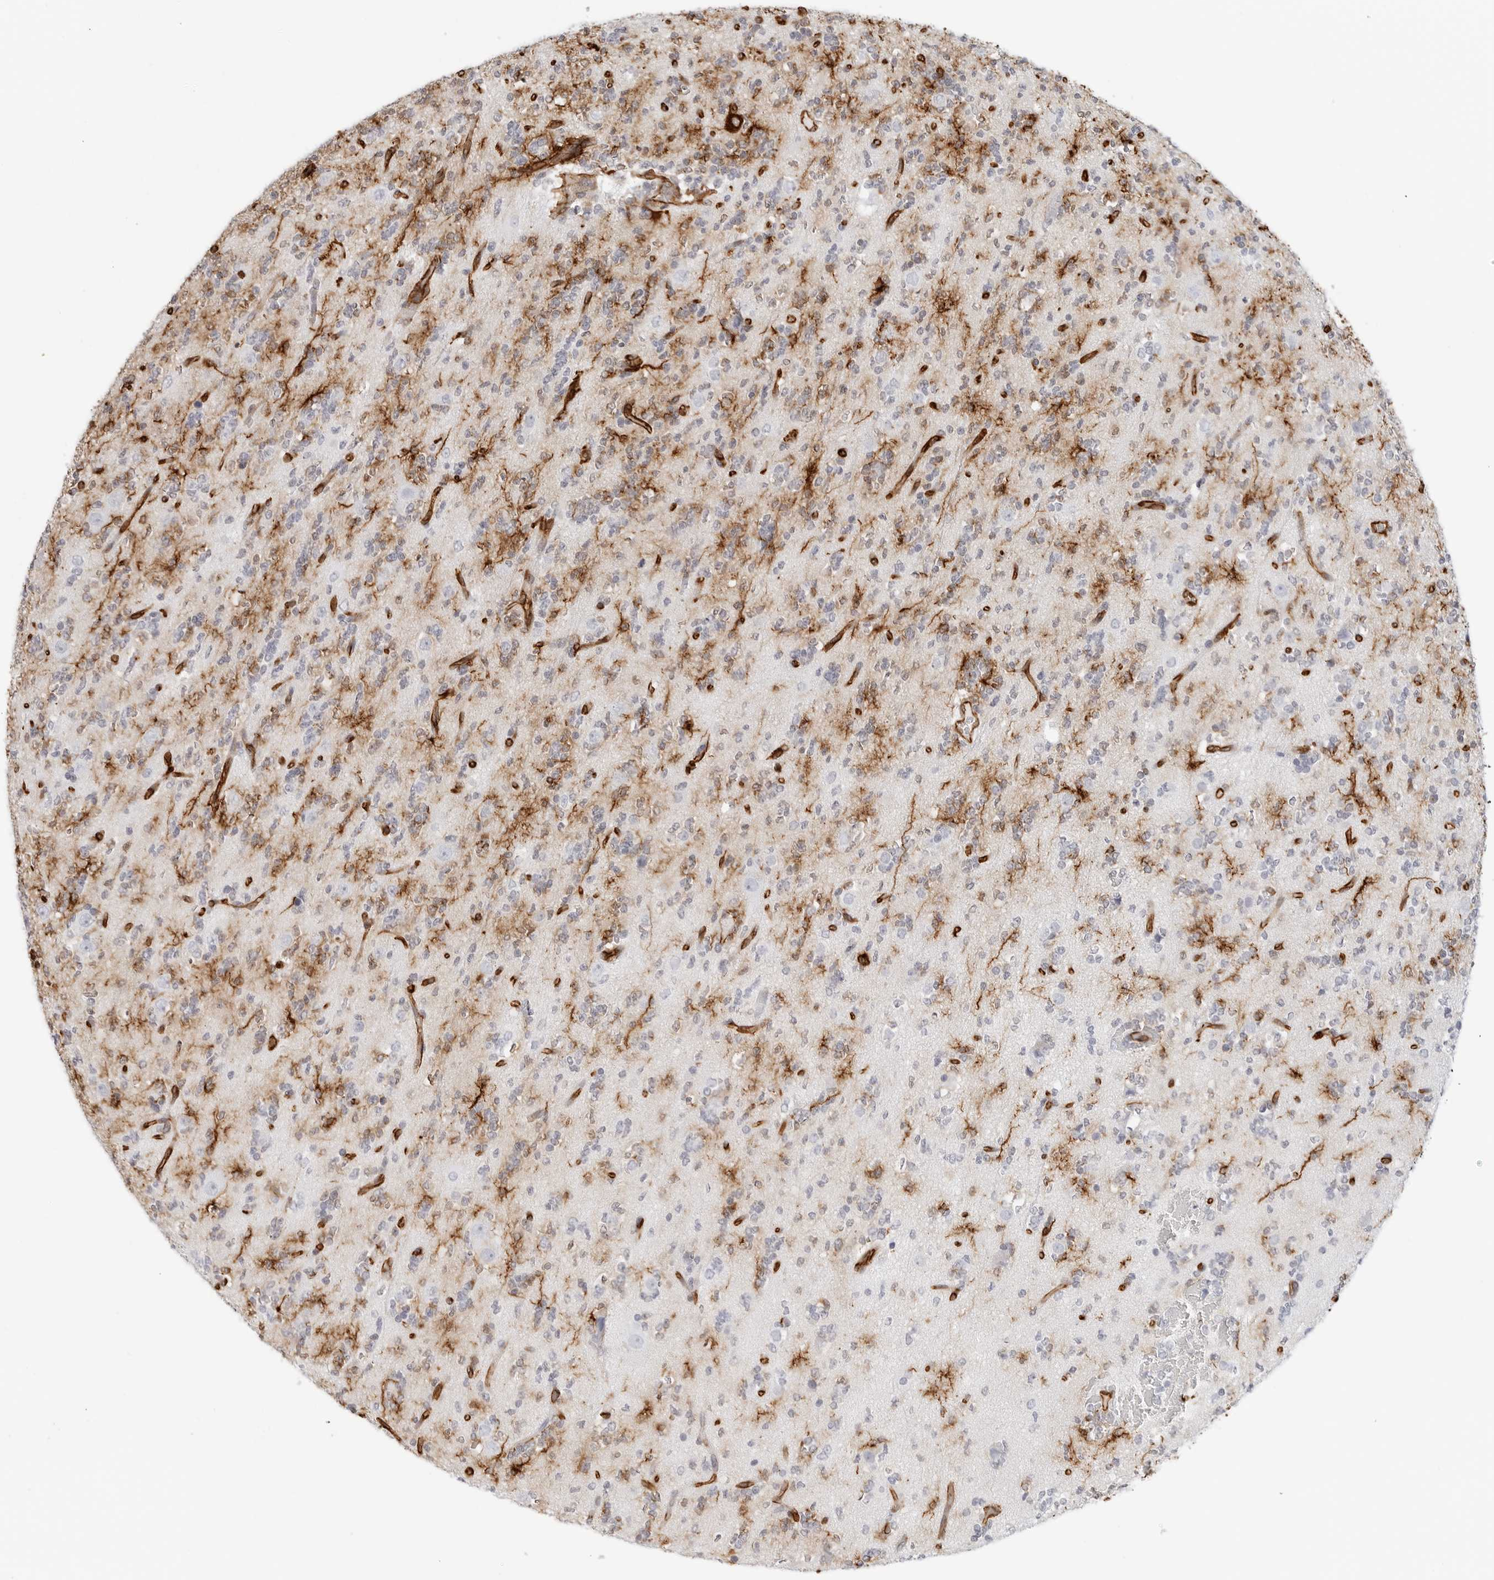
{"staining": {"intensity": "negative", "quantity": "none", "location": "none"}, "tissue": "glioma", "cell_type": "Tumor cells", "image_type": "cancer", "snomed": [{"axis": "morphology", "description": "Glioma, malignant, High grade"}, {"axis": "topography", "description": "Brain"}], "caption": "This is an immunohistochemistry (IHC) micrograph of malignant high-grade glioma. There is no expression in tumor cells.", "gene": "NES", "patient": {"sex": "female", "age": 62}}